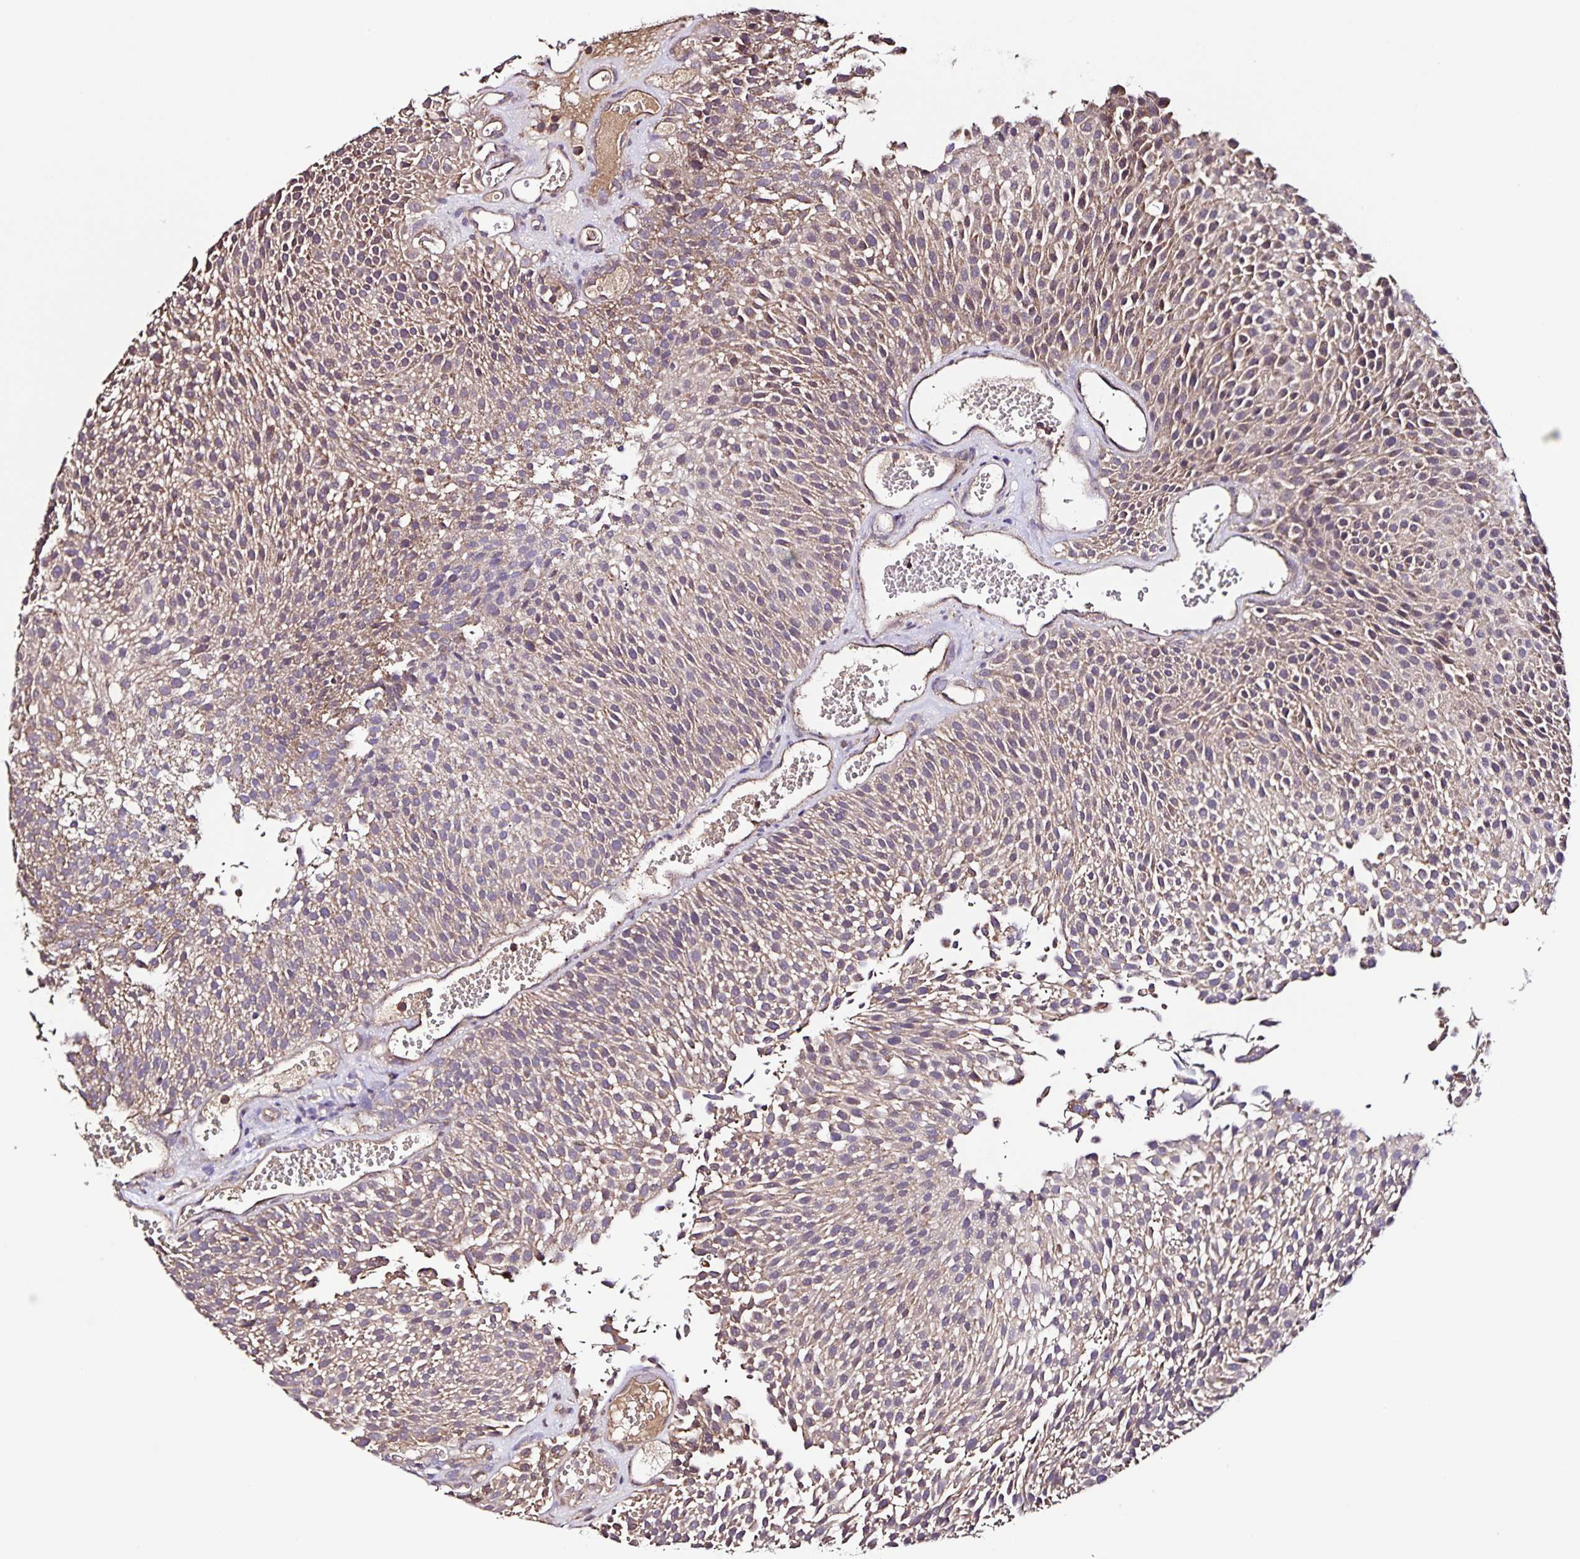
{"staining": {"intensity": "weak", "quantity": ">75%", "location": "cytoplasmic/membranous"}, "tissue": "urothelial cancer", "cell_type": "Tumor cells", "image_type": "cancer", "snomed": [{"axis": "morphology", "description": "Urothelial carcinoma, Low grade"}, {"axis": "topography", "description": "Urinary bladder"}], "caption": "There is low levels of weak cytoplasmic/membranous expression in tumor cells of urothelial cancer, as demonstrated by immunohistochemical staining (brown color).", "gene": "MAN1A1", "patient": {"sex": "female", "age": 79}}